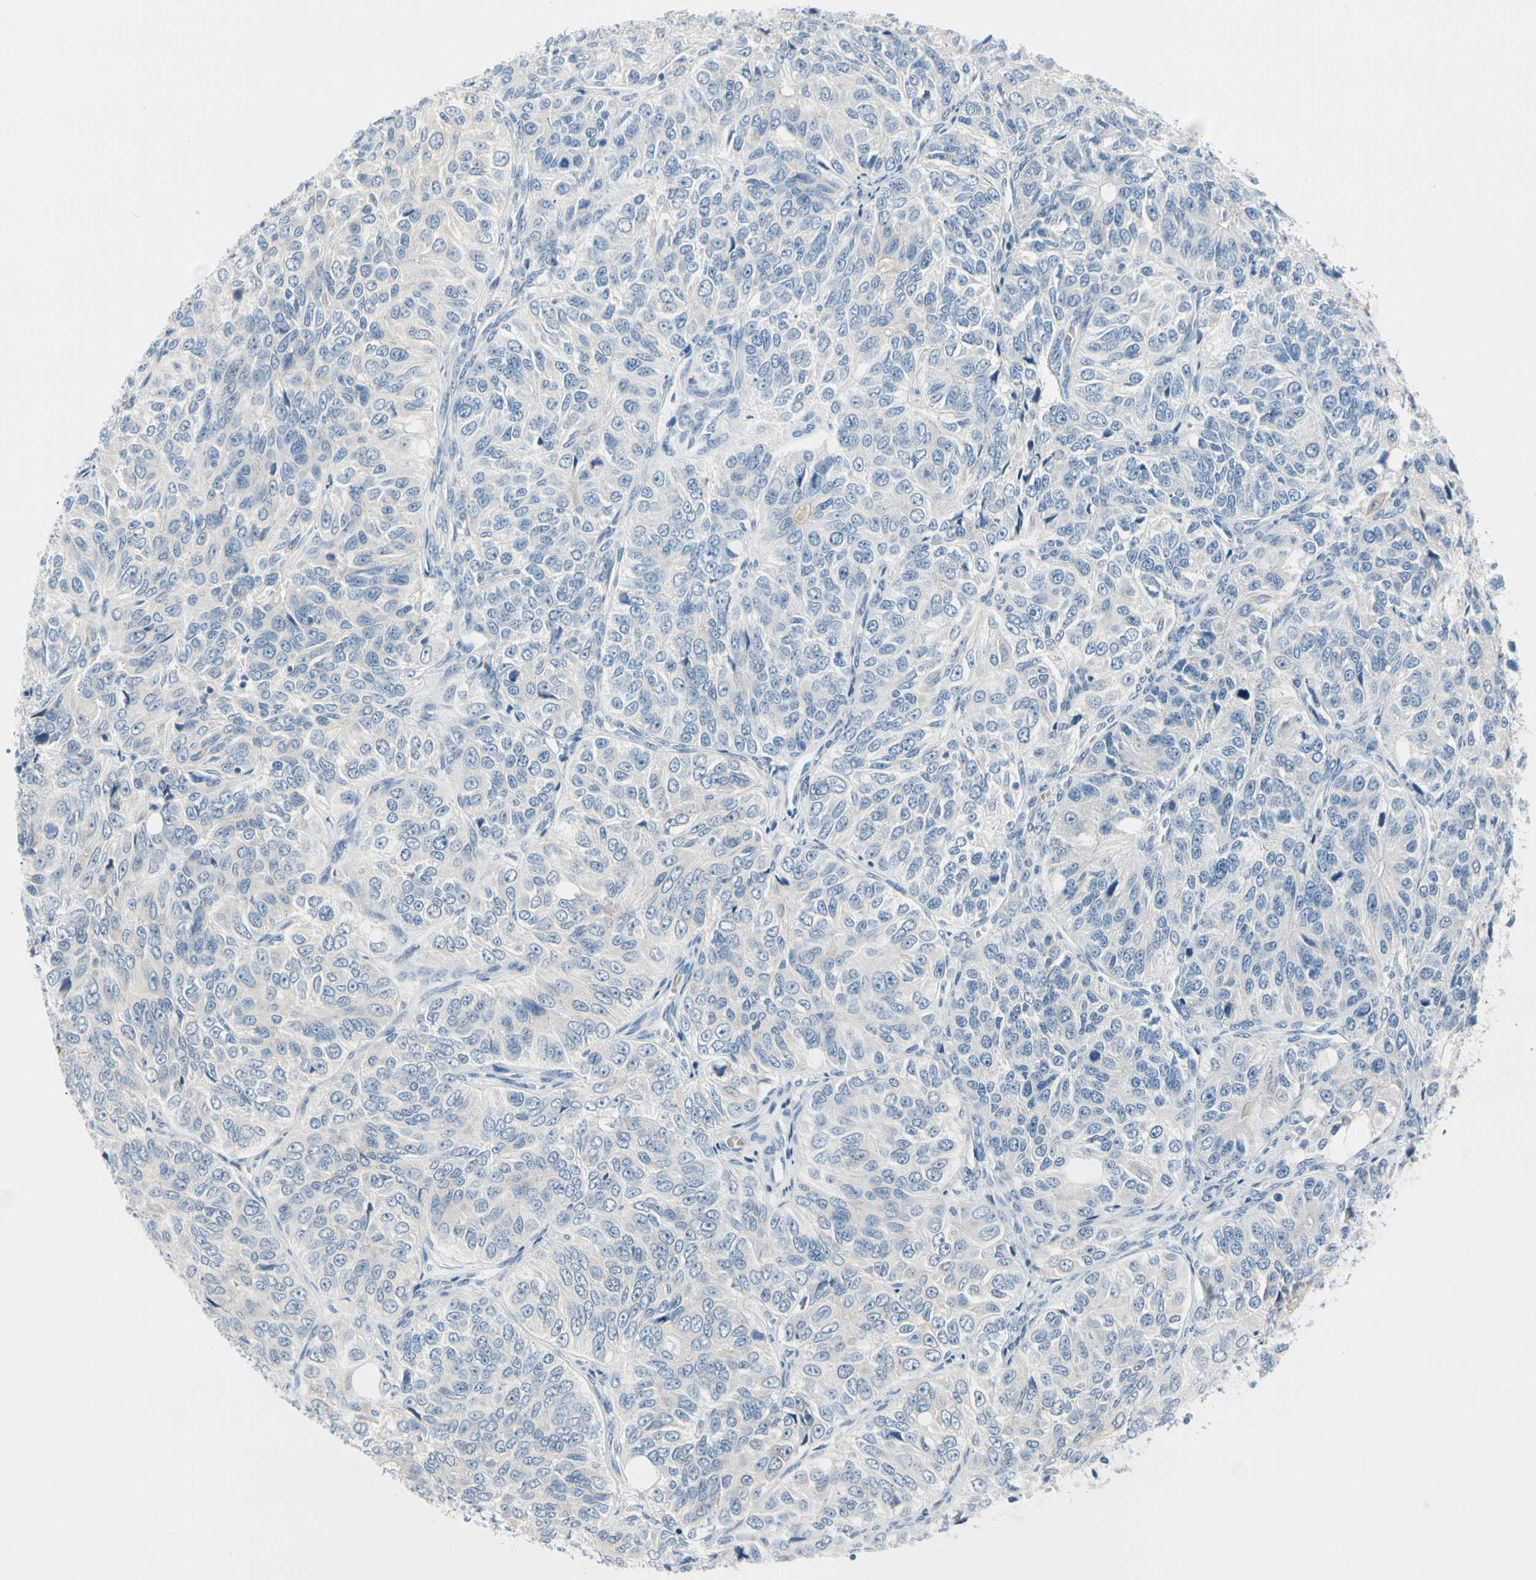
{"staining": {"intensity": "negative", "quantity": "none", "location": "none"}, "tissue": "ovarian cancer", "cell_type": "Tumor cells", "image_type": "cancer", "snomed": [{"axis": "morphology", "description": "Carcinoma, endometroid"}, {"axis": "topography", "description": "Ovary"}], "caption": "Immunohistochemistry (IHC) of ovarian endometroid carcinoma reveals no expression in tumor cells.", "gene": "FCER2", "patient": {"sex": "female", "age": 51}}